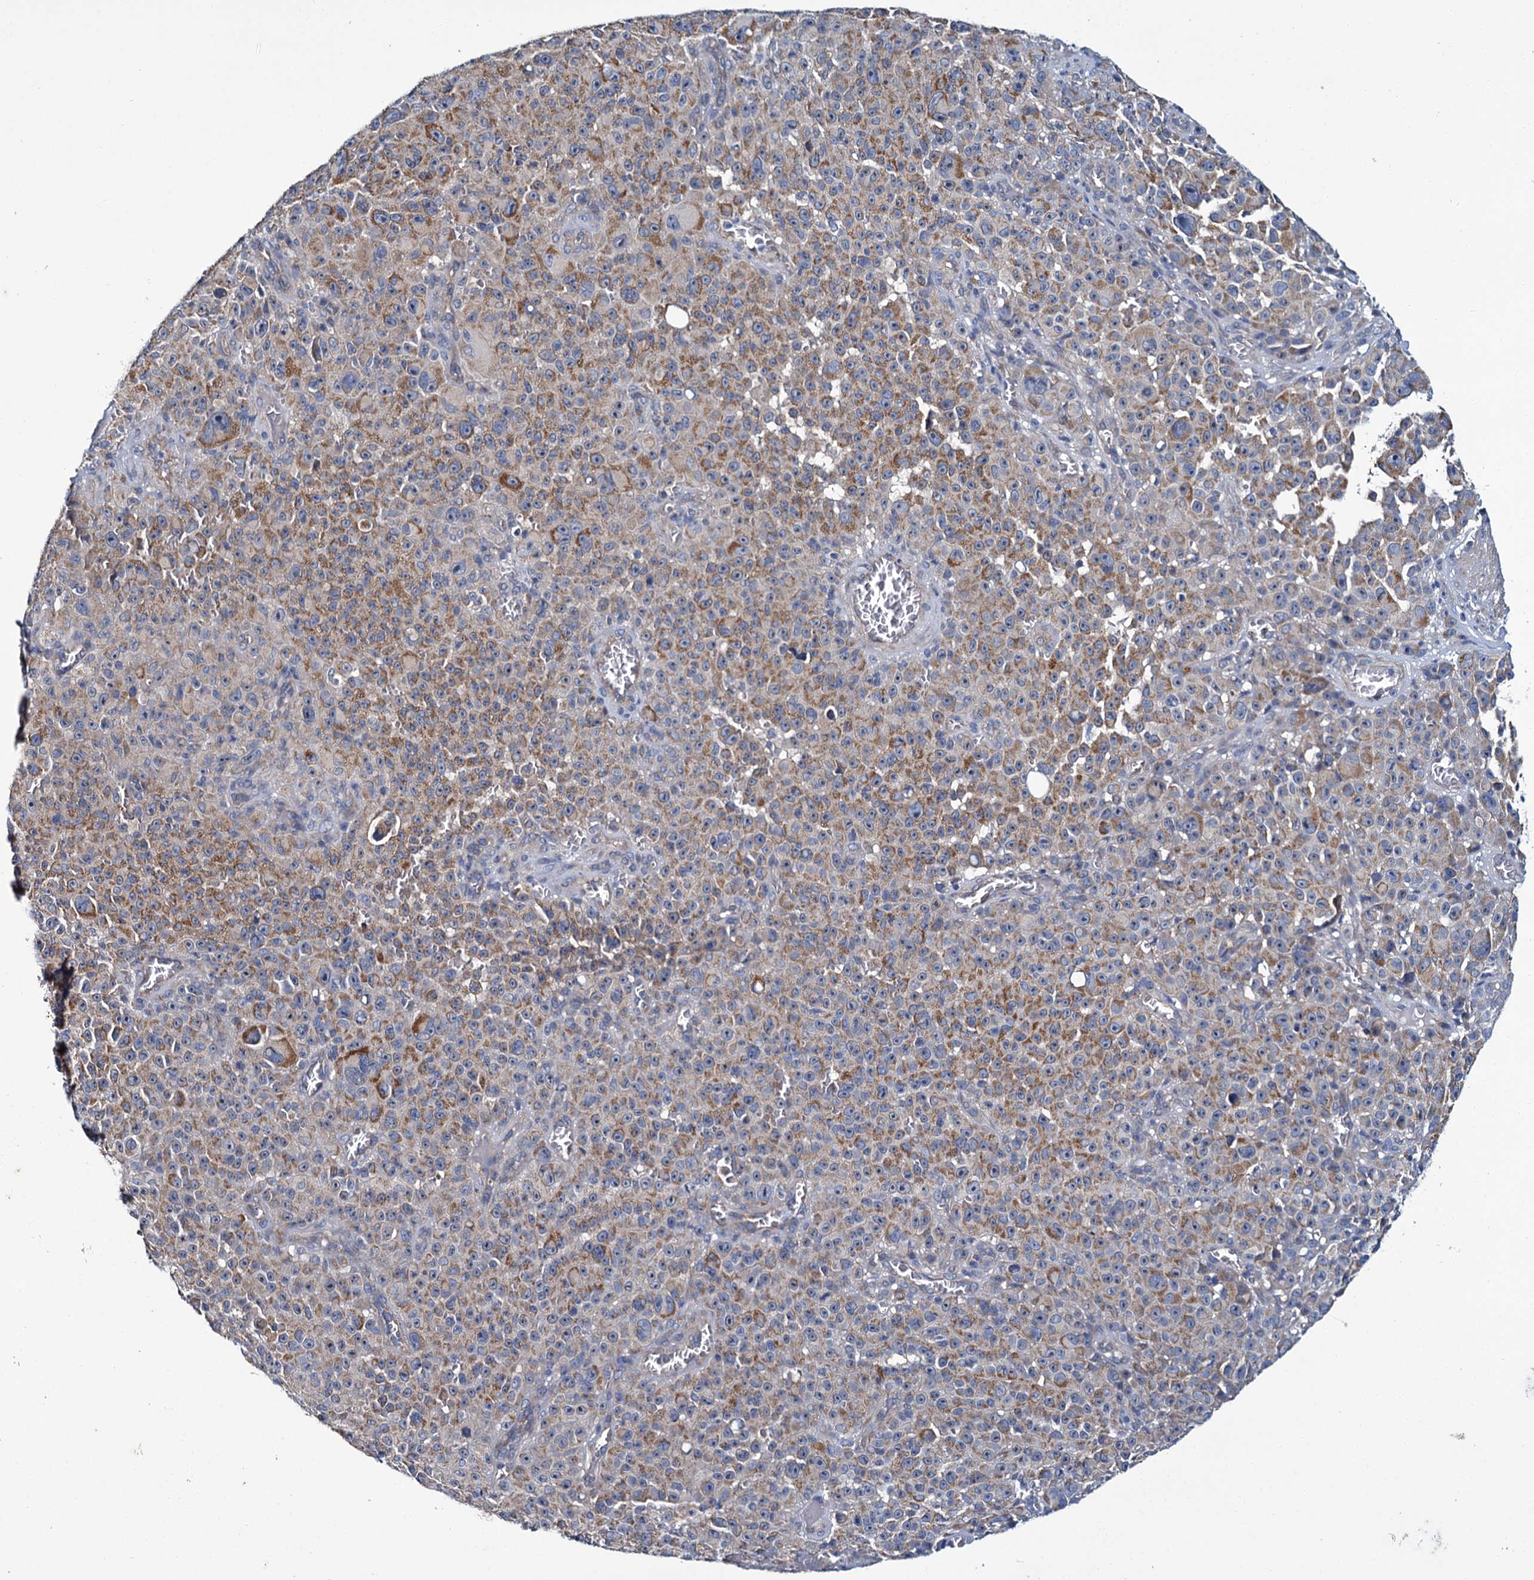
{"staining": {"intensity": "moderate", "quantity": "25%-75%", "location": "cytoplasmic/membranous"}, "tissue": "melanoma", "cell_type": "Tumor cells", "image_type": "cancer", "snomed": [{"axis": "morphology", "description": "Malignant melanoma, NOS"}, {"axis": "topography", "description": "Skin"}], "caption": "Malignant melanoma stained with immunohistochemistry reveals moderate cytoplasmic/membranous expression in about 25%-75% of tumor cells.", "gene": "CEP295", "patient": {"sex": "female", "age": 82}}